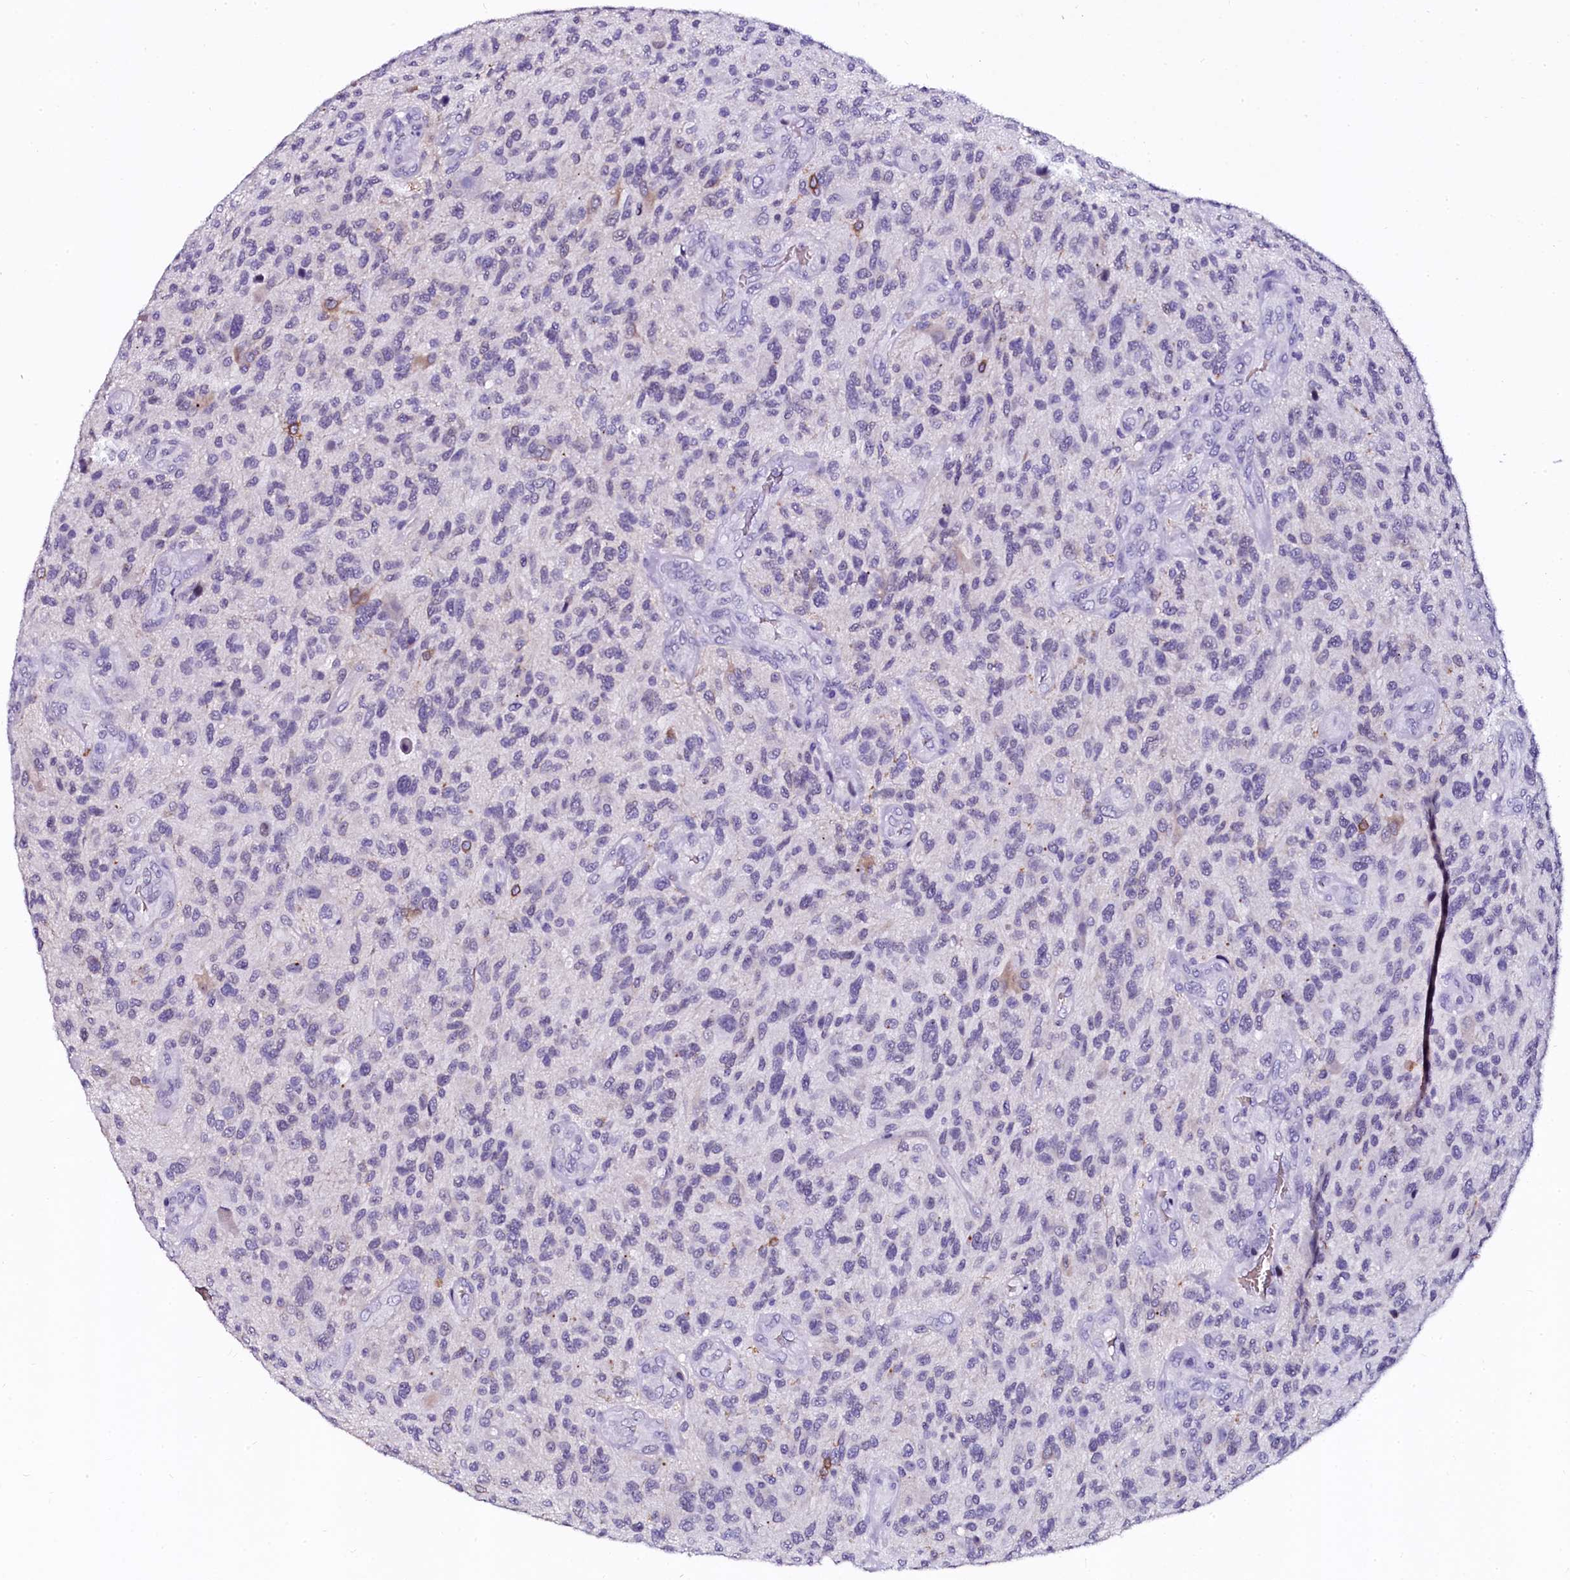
{"staining": {"intensity": "negative", "quantity": "none", "location": "none"}, "tissue": "glioma", "cell_type": "Tumor cells", "image_type": "cancer", "snomed": [{"axis": "morphology", "description": "Glioma, malignant, High grade"}, {"axis": "topography", "description": "Brain"}], "caption": "Protein analysis of glioma displays no significant expression in tumor cells. Brightfield microscopy of IHC stained with DAB (brown) and hematoxylin (blue), captured at high magnification.", "gene": "CTDSPL2", "patient": {"sex": "male", "age": 47}}